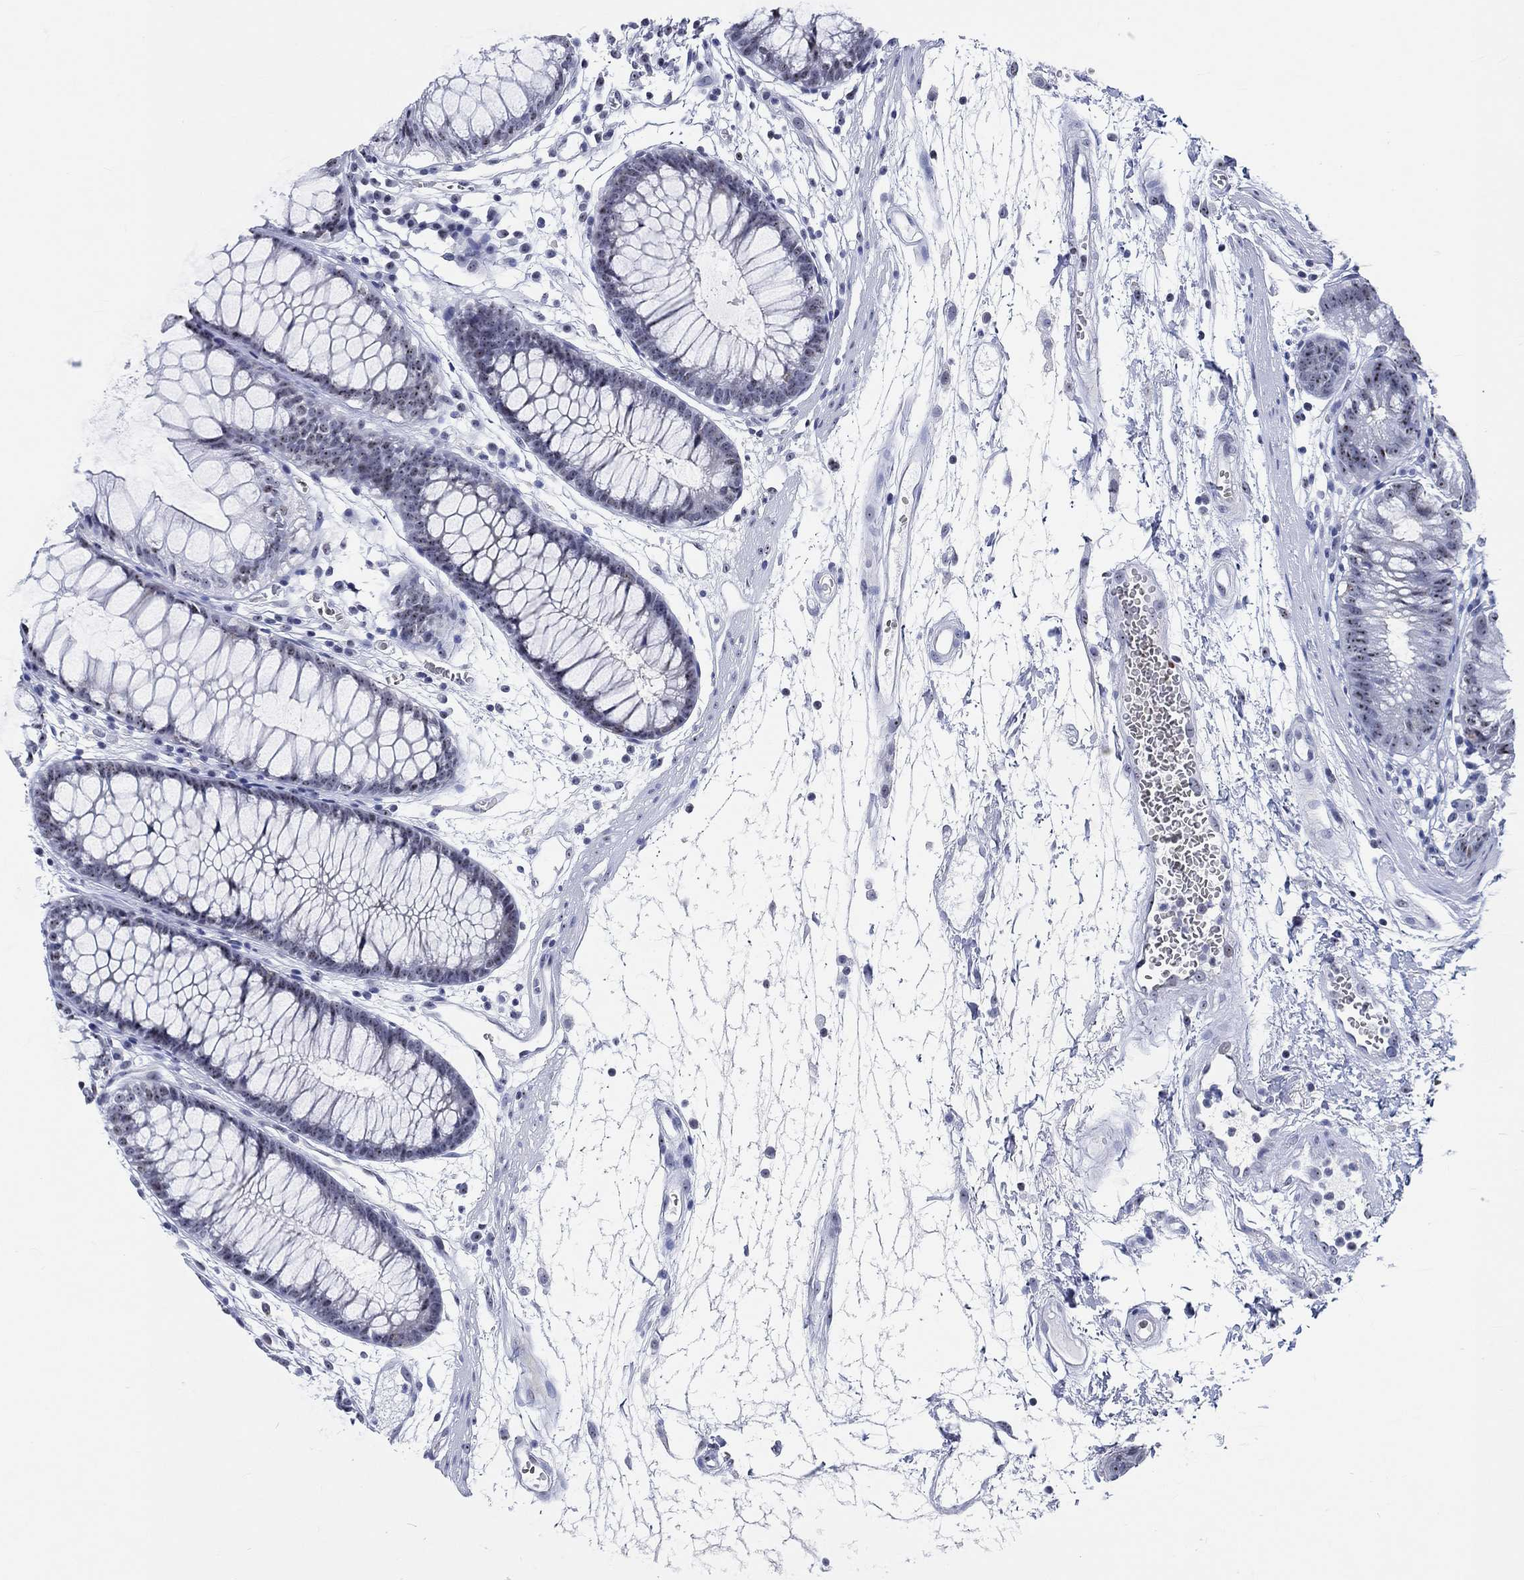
{"staining": {"intensity": "negative", "quantity": "none", "location": "none"}, "tissue": "colon", "cell_type": "Endothelial cells", "image_type": "normal", "snomed": [{"axis": "morphology", "description": "Normal tissue, NOS"}, {"axis": "morphology", "description": "Adenocarcinoma, NOS"}, {"axis": "topography", "description": "Colon"}], "caption": "Immunohistochemistry (IHC) micrograph of unremarkable colon: human colon stained with DAB exhibits no significant protein positivity in endothelial cells. (DAB (3,3'-diaminobenzidine) immunohistochemistry (IHC) with hematoxylin counter stain).", "gene": "ZNF446", "patient": {"sex": "male", "age": 65}}